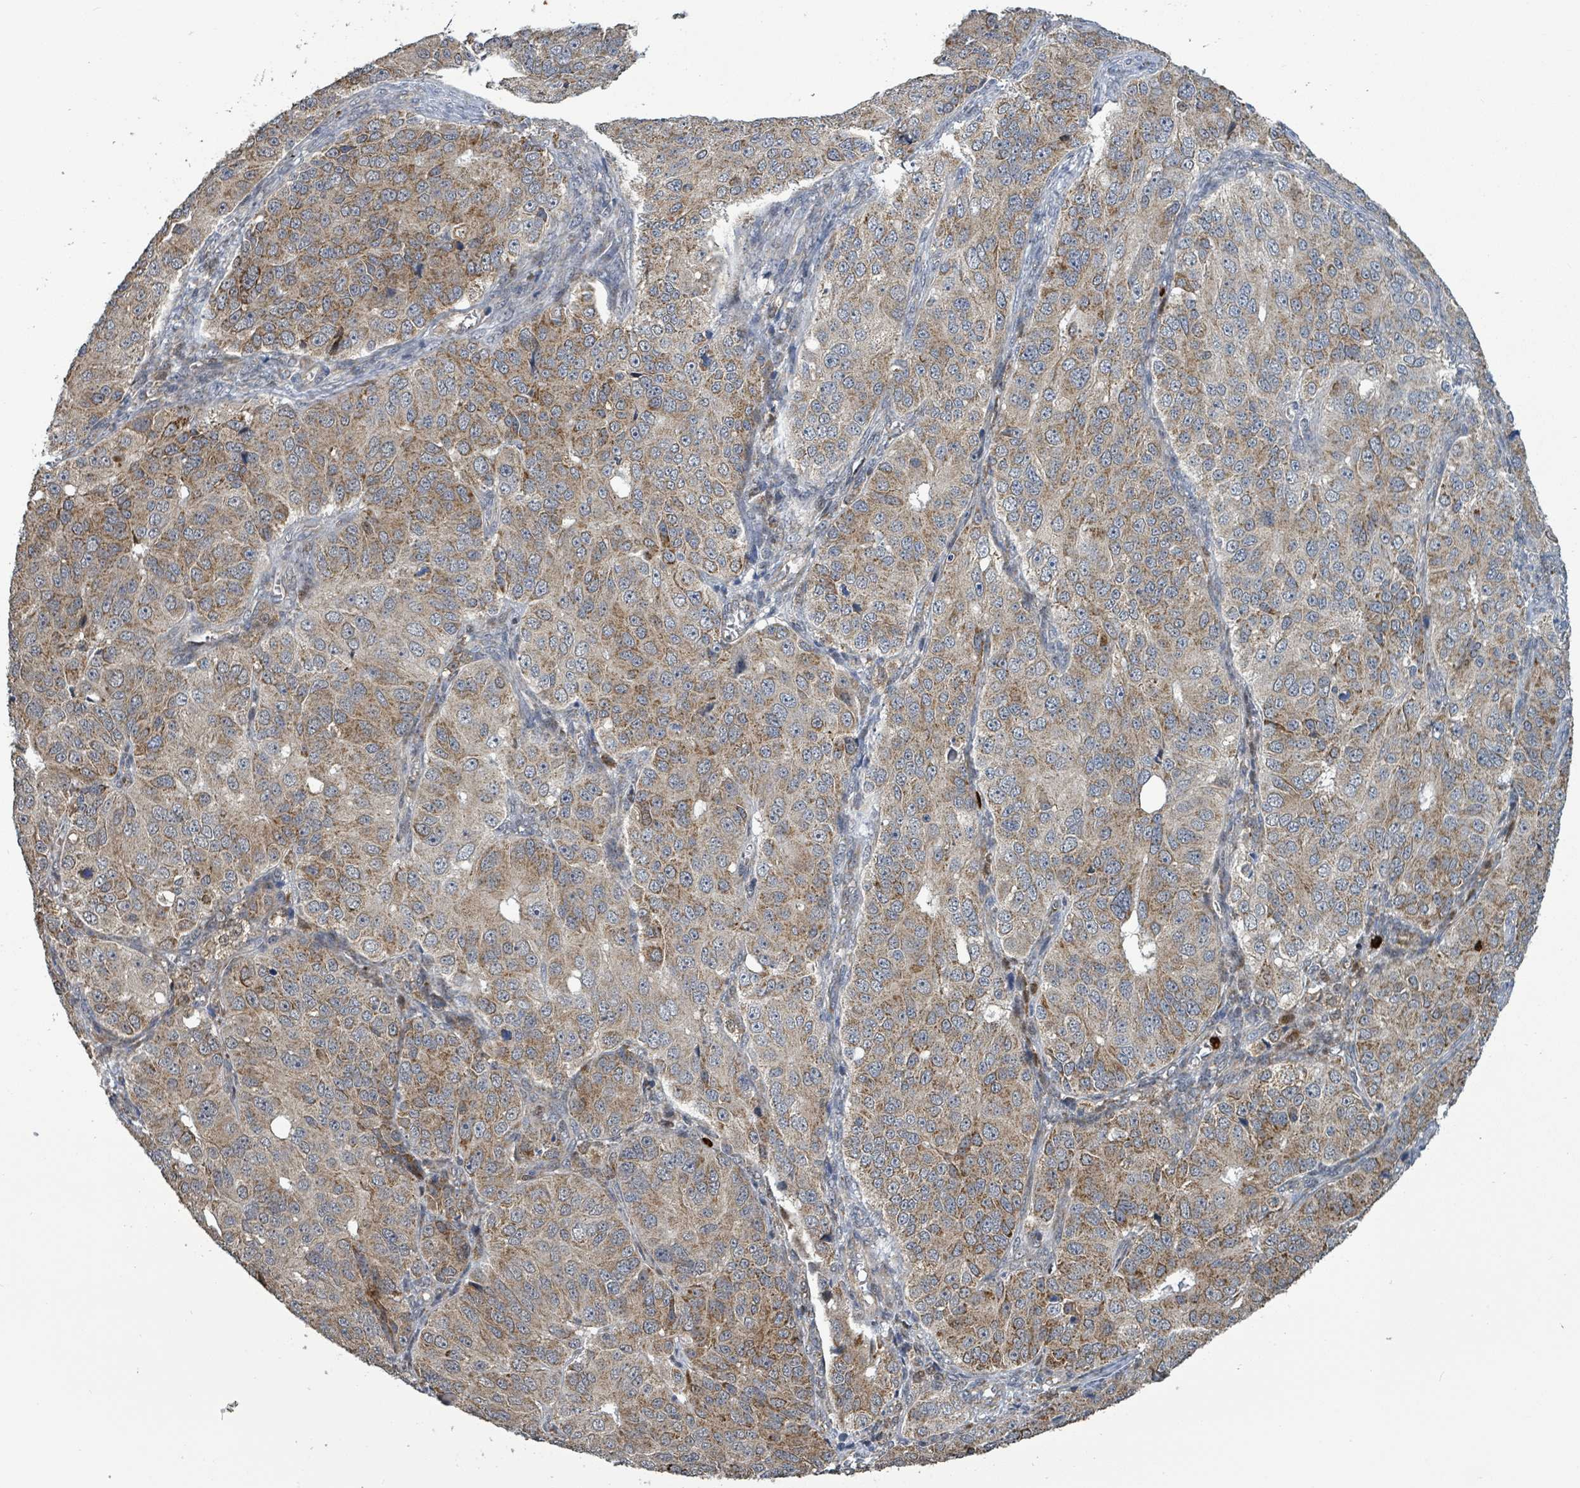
{"staining": {"intensity": "moderate", "quantity": ">75%", "location": "cytoplasmic/membranous"}, "tissue": "ovarian cancer", "cell_type": "Tumor cells", "image_type": "cancer", "snomed": [{"axis": "morphology", "description": "Carcinoma, endometroid"}, {"axis": "topography", "description": "Ovary"}], "caption": "Immunohistochemical staining of human ovarian endometroid carcinoma reveals medium levels of moderate cytoplasmic/membranous positivity in approximately >75% of tumor cells. Immunohistochemistry (ihc) stains the protein of interest in brown and the nuclei are stained blue.", "gene": "COQ6", "patient": {"sex": "female", "age": 51}}